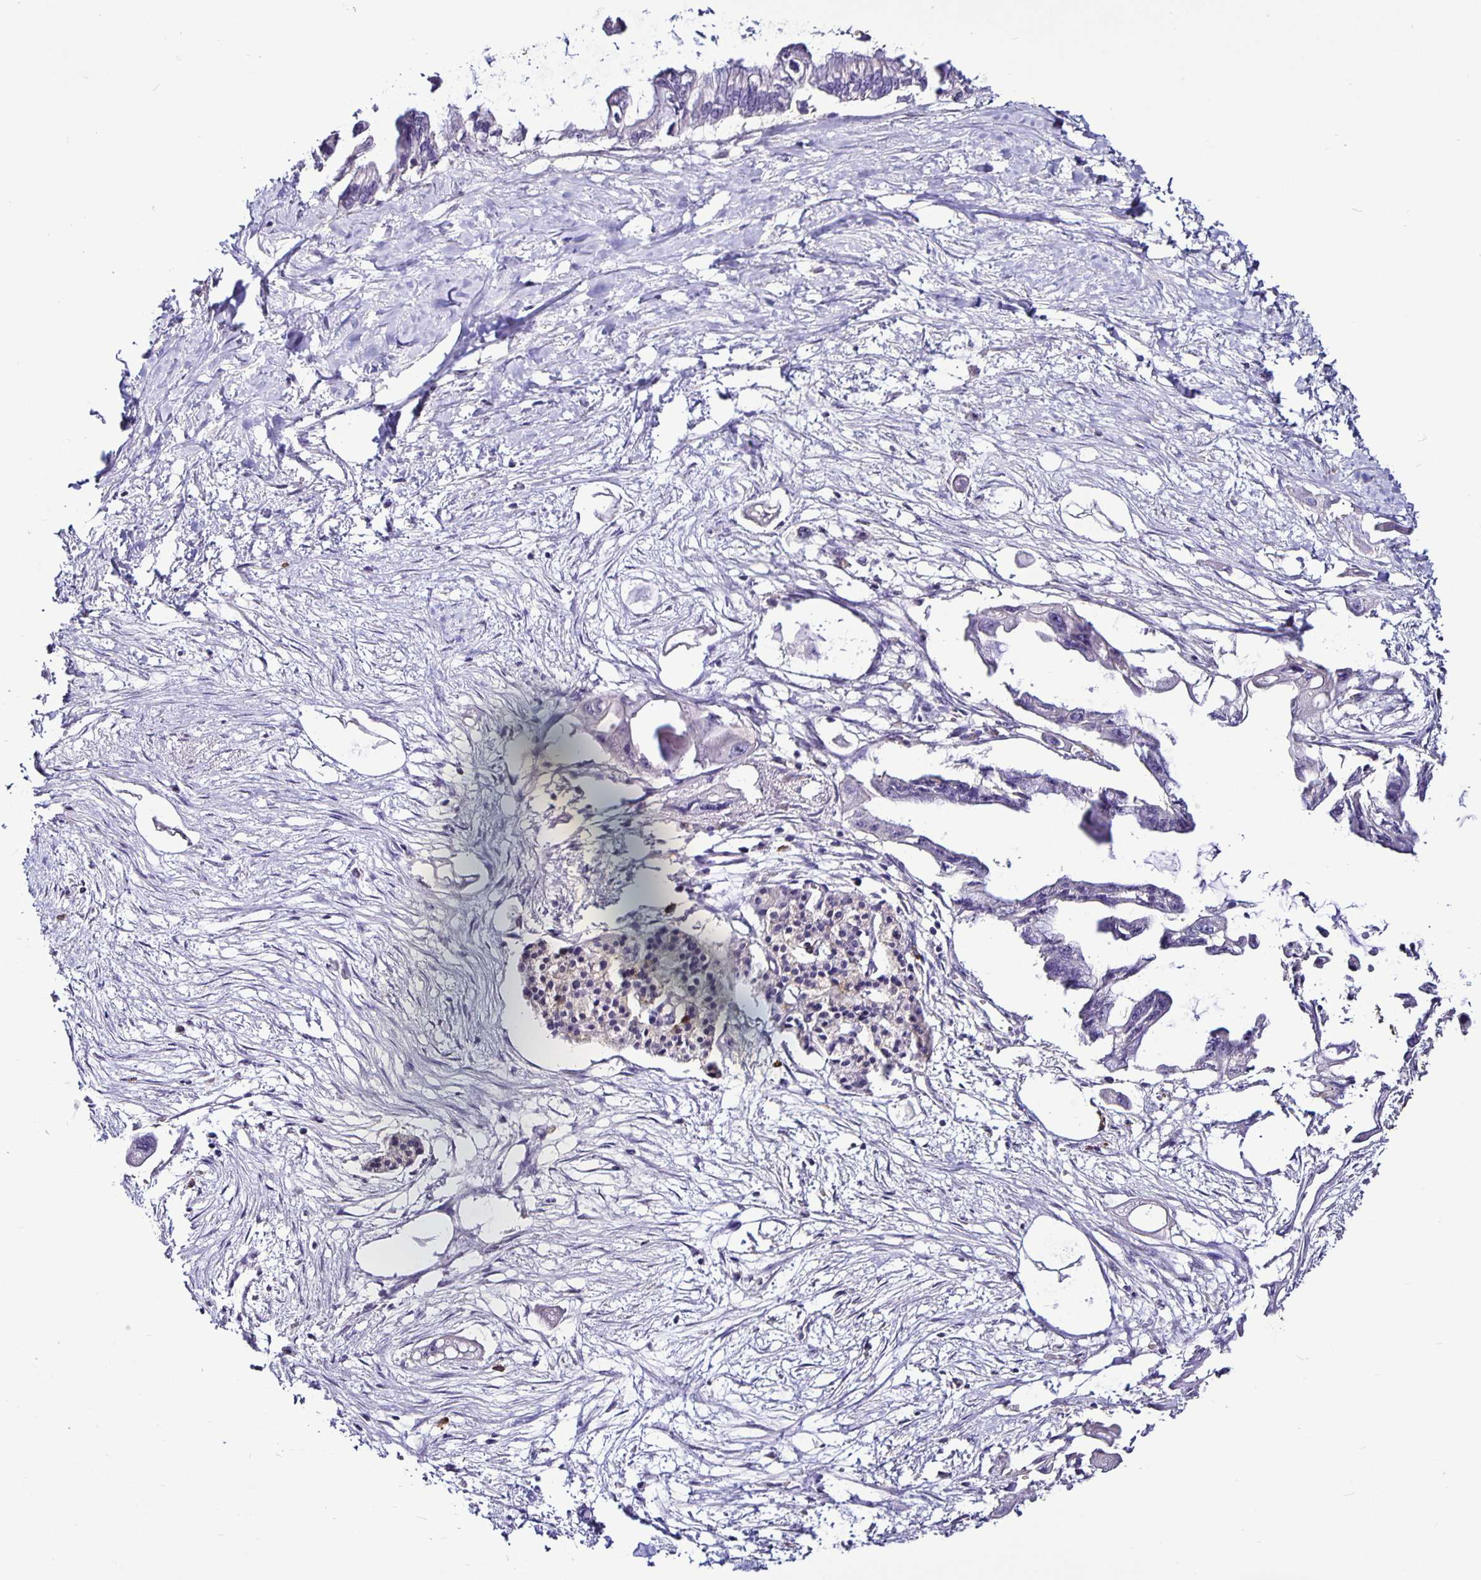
{"staining": {"intensity": "negative", "quantity": "none", "location": "none"}, "tissue": "pancreatic cancer", "cell_type": "Tumor cells", "image_type": "cancer", "snomed": [{"axis": "morphology", "description": "Adenocarcinoma, NOS"}, {"axis": "topography", "description": "Pancreas"}], "caption": "IHC histopathology image of pancreatic adenocarcinoma stained for a protein (brown), which displays no expression in tumor cells.", "gene": "FCER1A", "patient": {"sex": "male", "age": 61}}